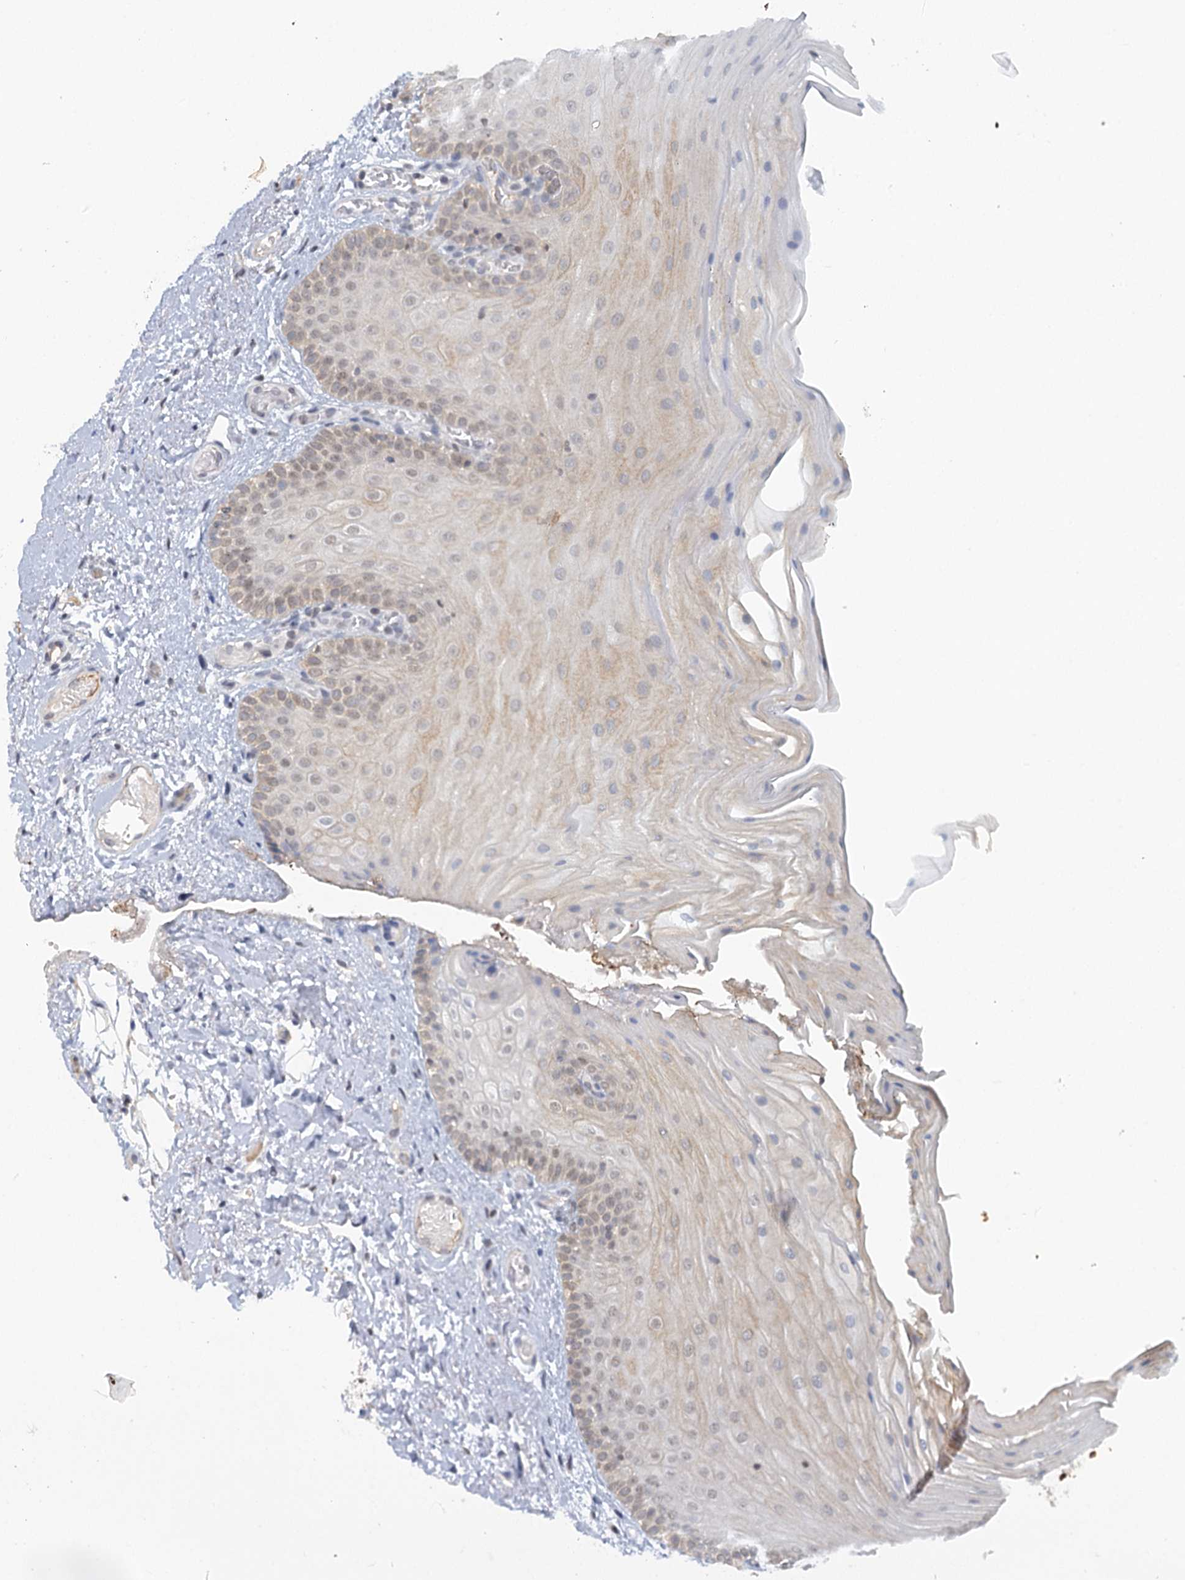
{"staining": {"intensity": "moderate", "quantity": "25%-75%", "location": "cytoplasmic/membranous"}, "tissue": "oral mucosa", "cell_type": "Squamous epithelial cells", "image_type": "normal", "snomed": [{"axis": "morphology", "description": "Normal tissue, NOS"}, {"axis": "topography", "description": "Oral tissue"}], "caption": "Immunohistochemical staining of unremarkable oral mucosa exhibits 25%-75% levels of moderate cytoplasmic/membranous protein positivity in approximately 25%-75% of squamous epithelial cells.", "gene": "GPATCH11", "patient": {"sex": "male", "age": 68}}